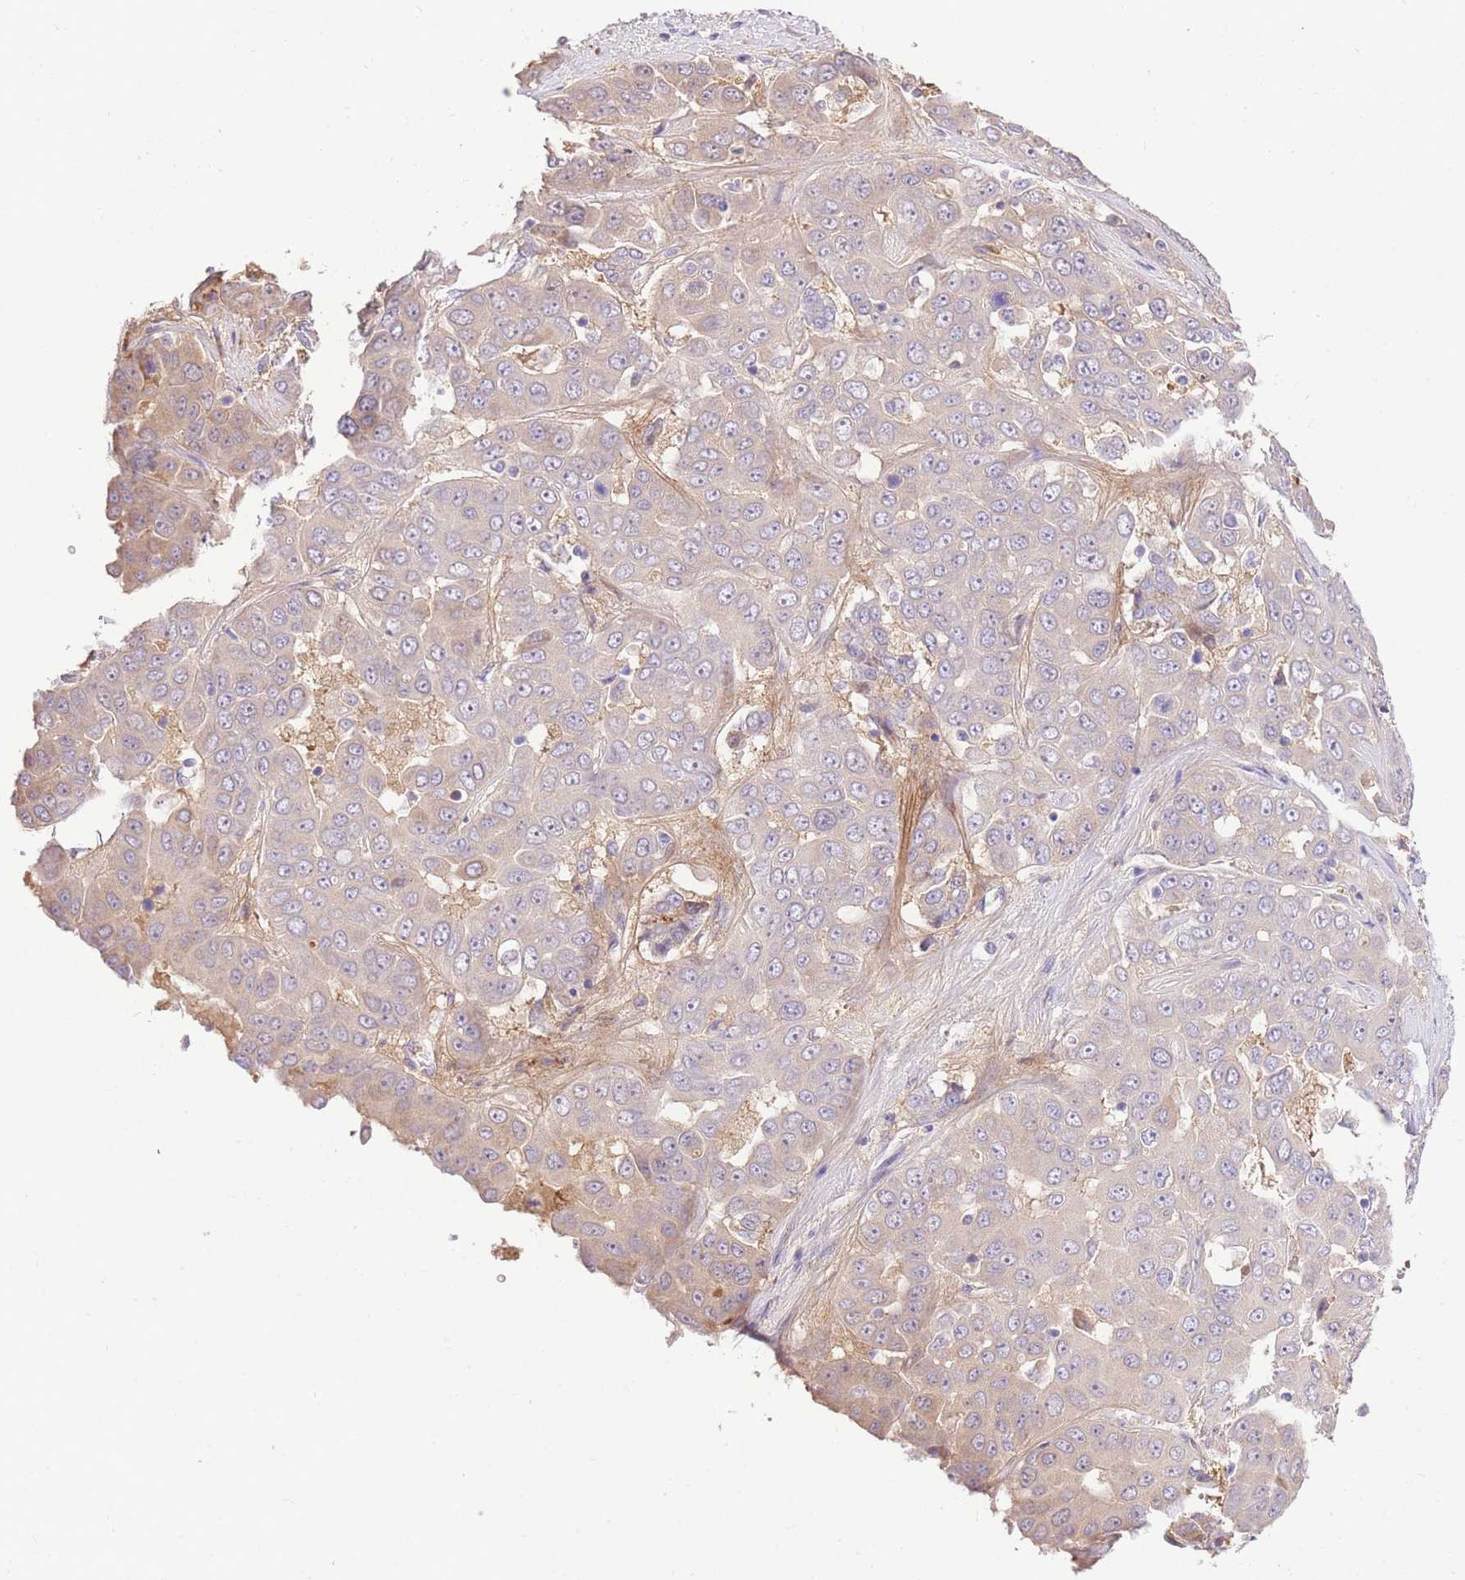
{"staining": {"intensity": "weak", "quantity": "<25%", "location": "cytoplasmic/membranous"}, "tissue": "liver cancer", "cell_type": "Tumor cells", "image_type": "cancer", "snomed": [{"axis": "morphology", "description": "Cholangiocarcinoma"}, {"axis": "topography", "description": "Liver"}], "caption": "Tumor cells show no significant staining in liver cancer (cholangiocarcinoma).", "gene": "LIPH", "patient": {"sex": "female", "age": 52}}